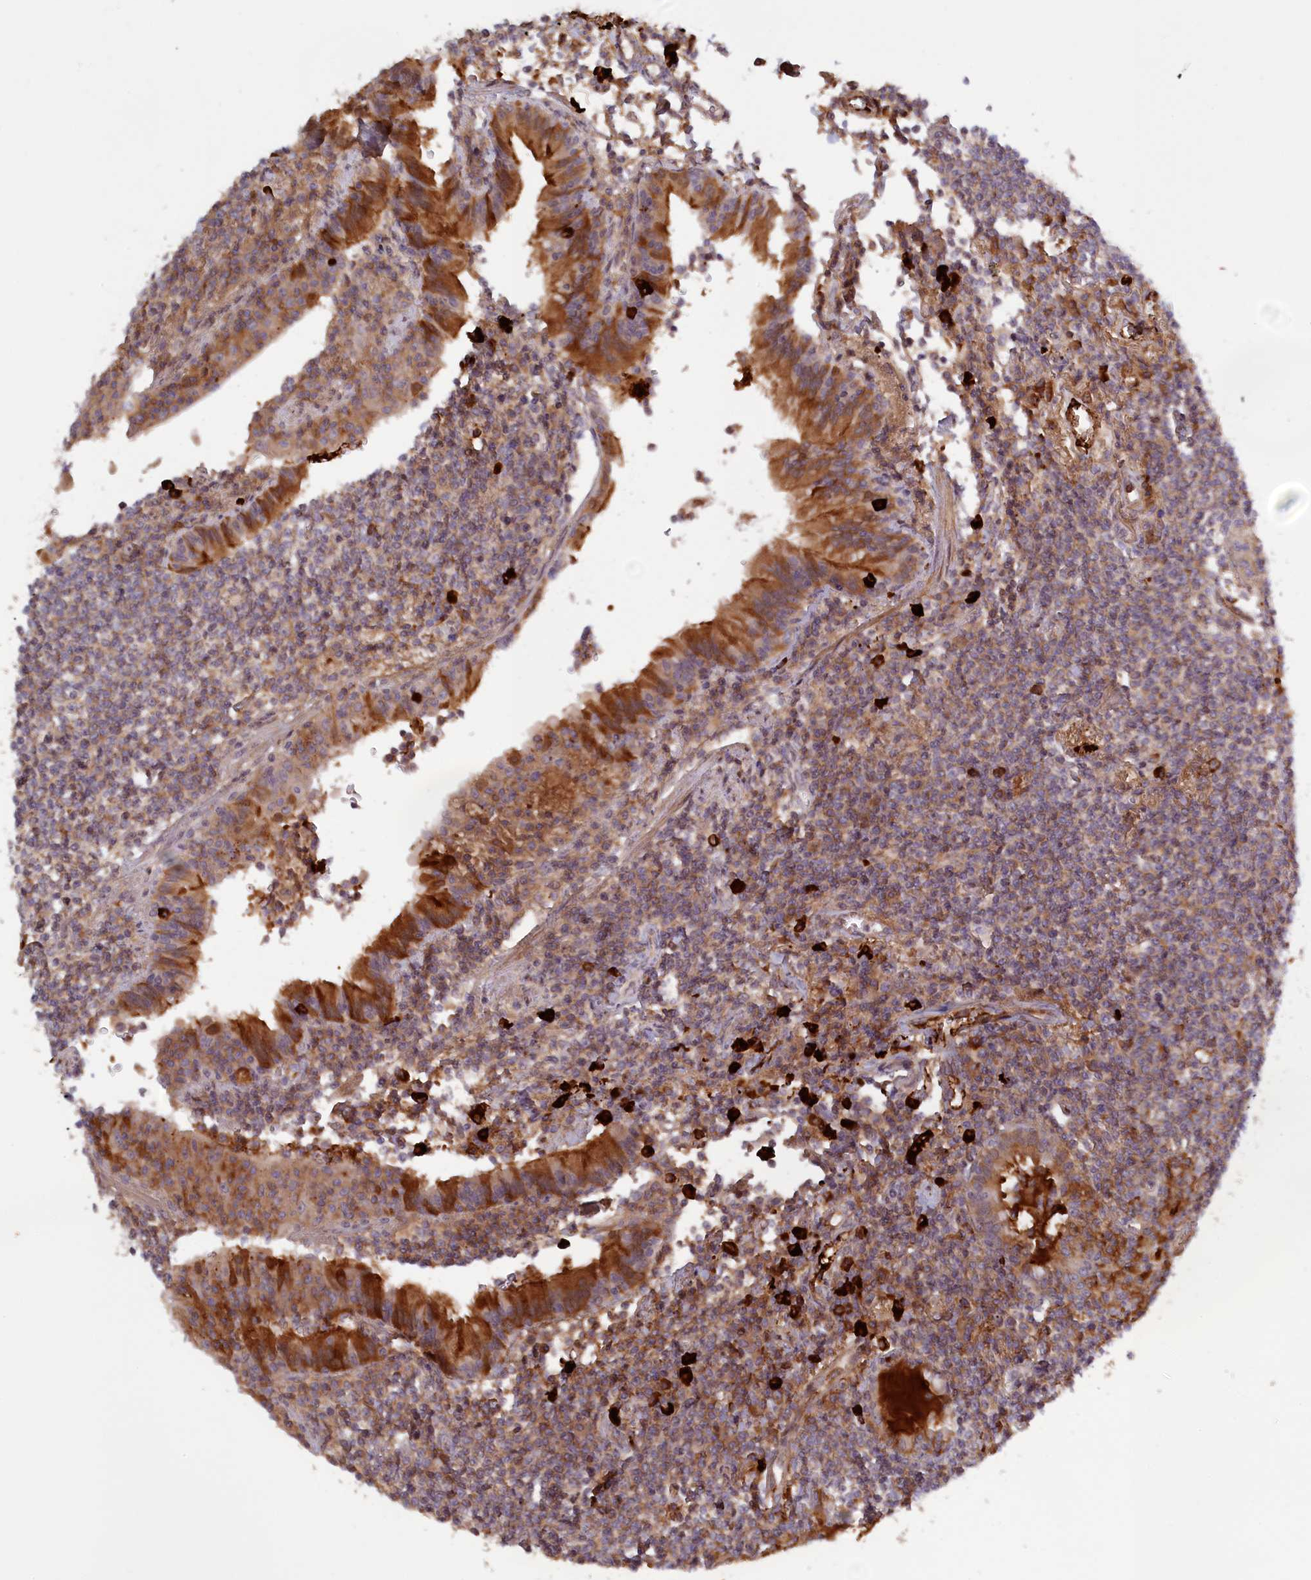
{"staining": {"intensity": "weak", "quantity": "25%-75%", "location": "cytoplasmic/membranous"}, "tissue": "lymphoma", "cell_type": "Tumor cells", "image_type": "cancer", "snomed": [{"axis": "morphology", "description": "Malignant lymphoma, non-Hodgkin's type, Low grade"}, {"axis": "topography", "description": "Lung"}], "caption": "Protein expression analysis of human low-grade malignant lymphoma, non-Hodgkin's type reveals weak cytoplasmic/membranous positivity in about 25%-75% of tumor cells.", "gene": "RRAD", "patient": {"sex": "female", "age": 71}}